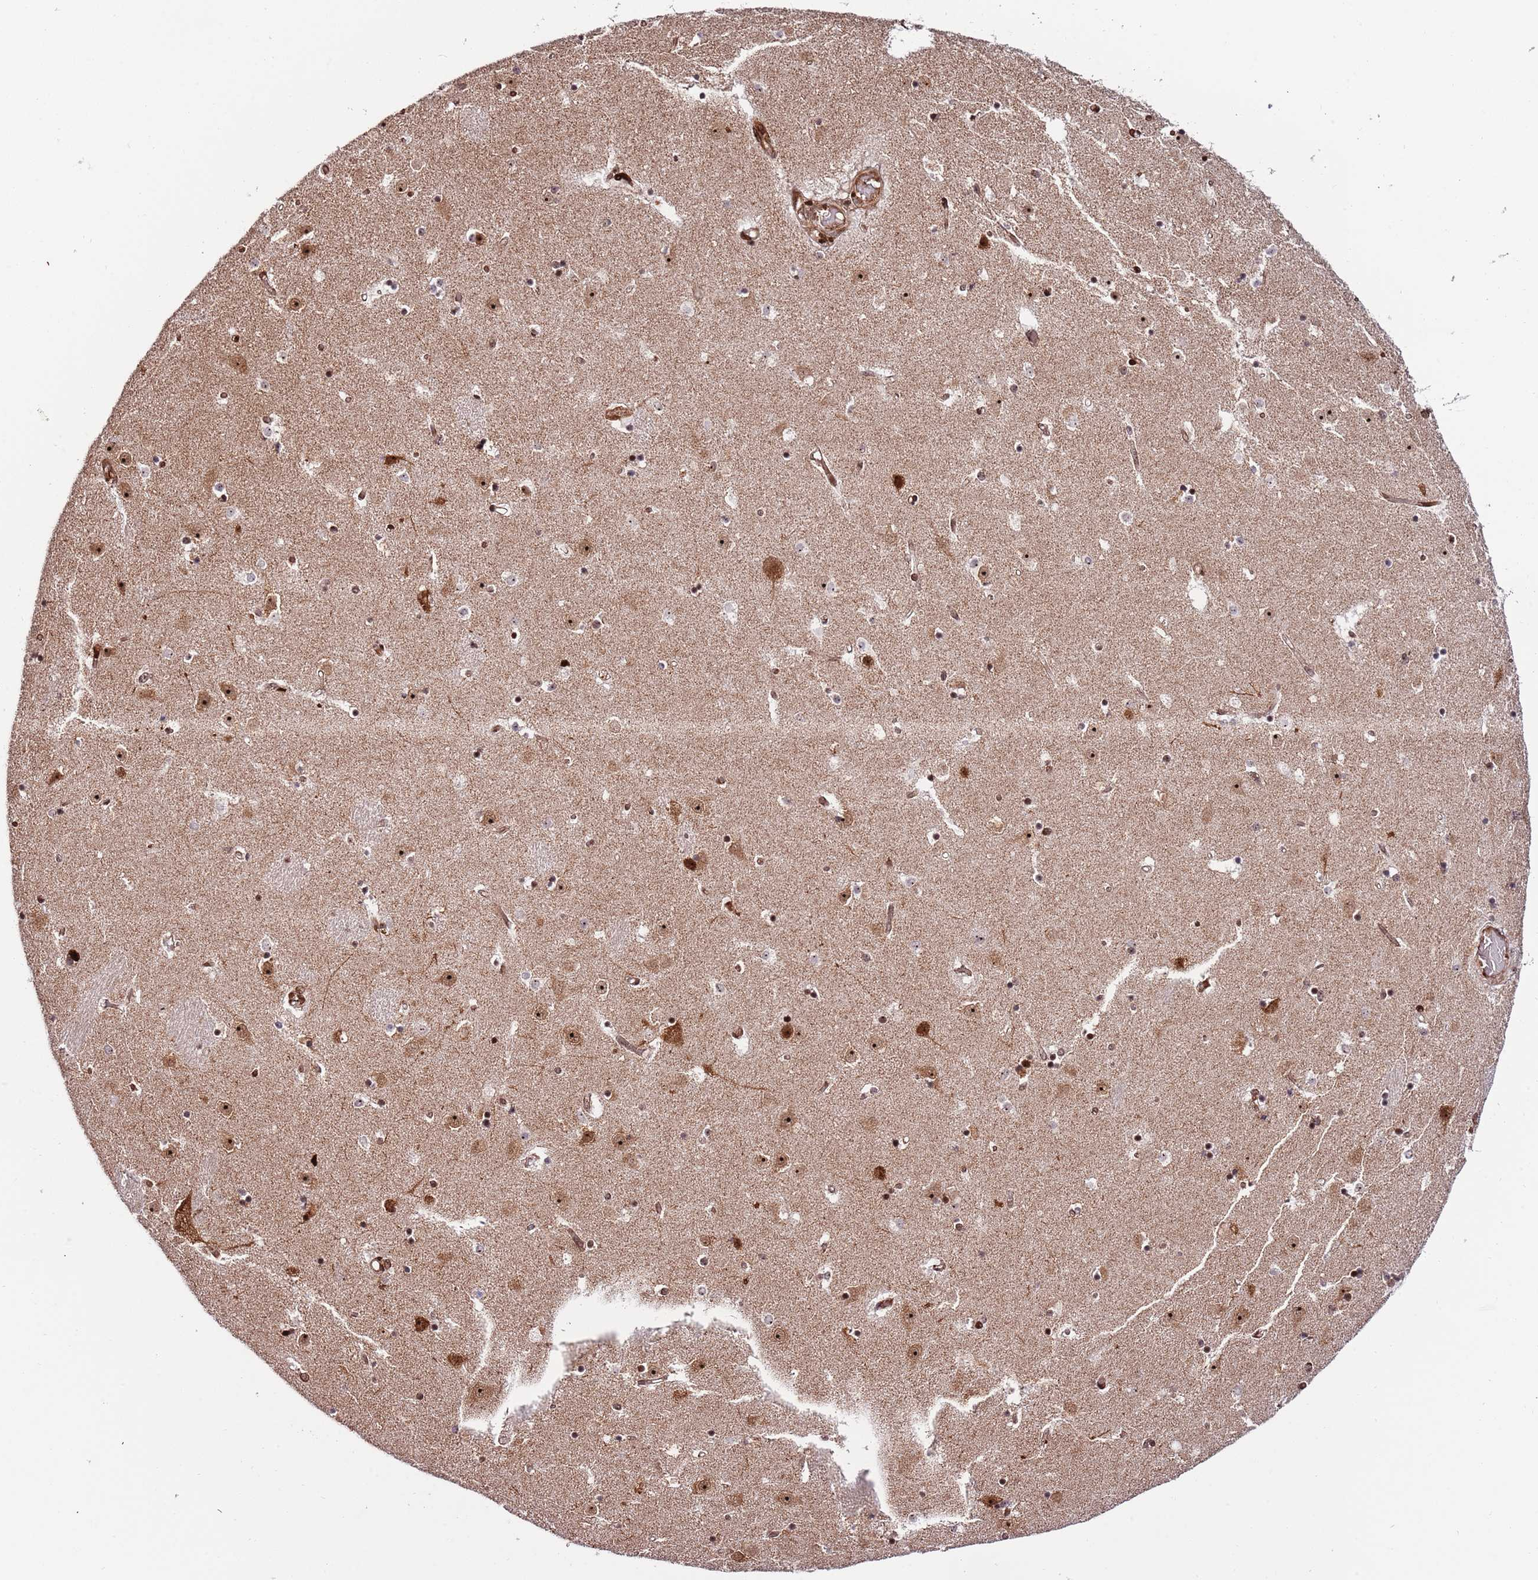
{"staining": {"intensity": "moderate", "quantity": "<25%", "location": "nuclear"}, "tissue": "caudate", "cell_type": "Glial cells", "image_type": "normal", "snomed": [{"axis": "morphology", "description": "Normal tissue, NOS"}, {"axis": "topography", "description": "Lateral ventricle wall"}], "caption": "Protein staining shows moderate nuclear positivity in about <25% of glial cells in benign caudate.", "gene": "RIF1", "patient": {"sex": "female", "age": 52}}